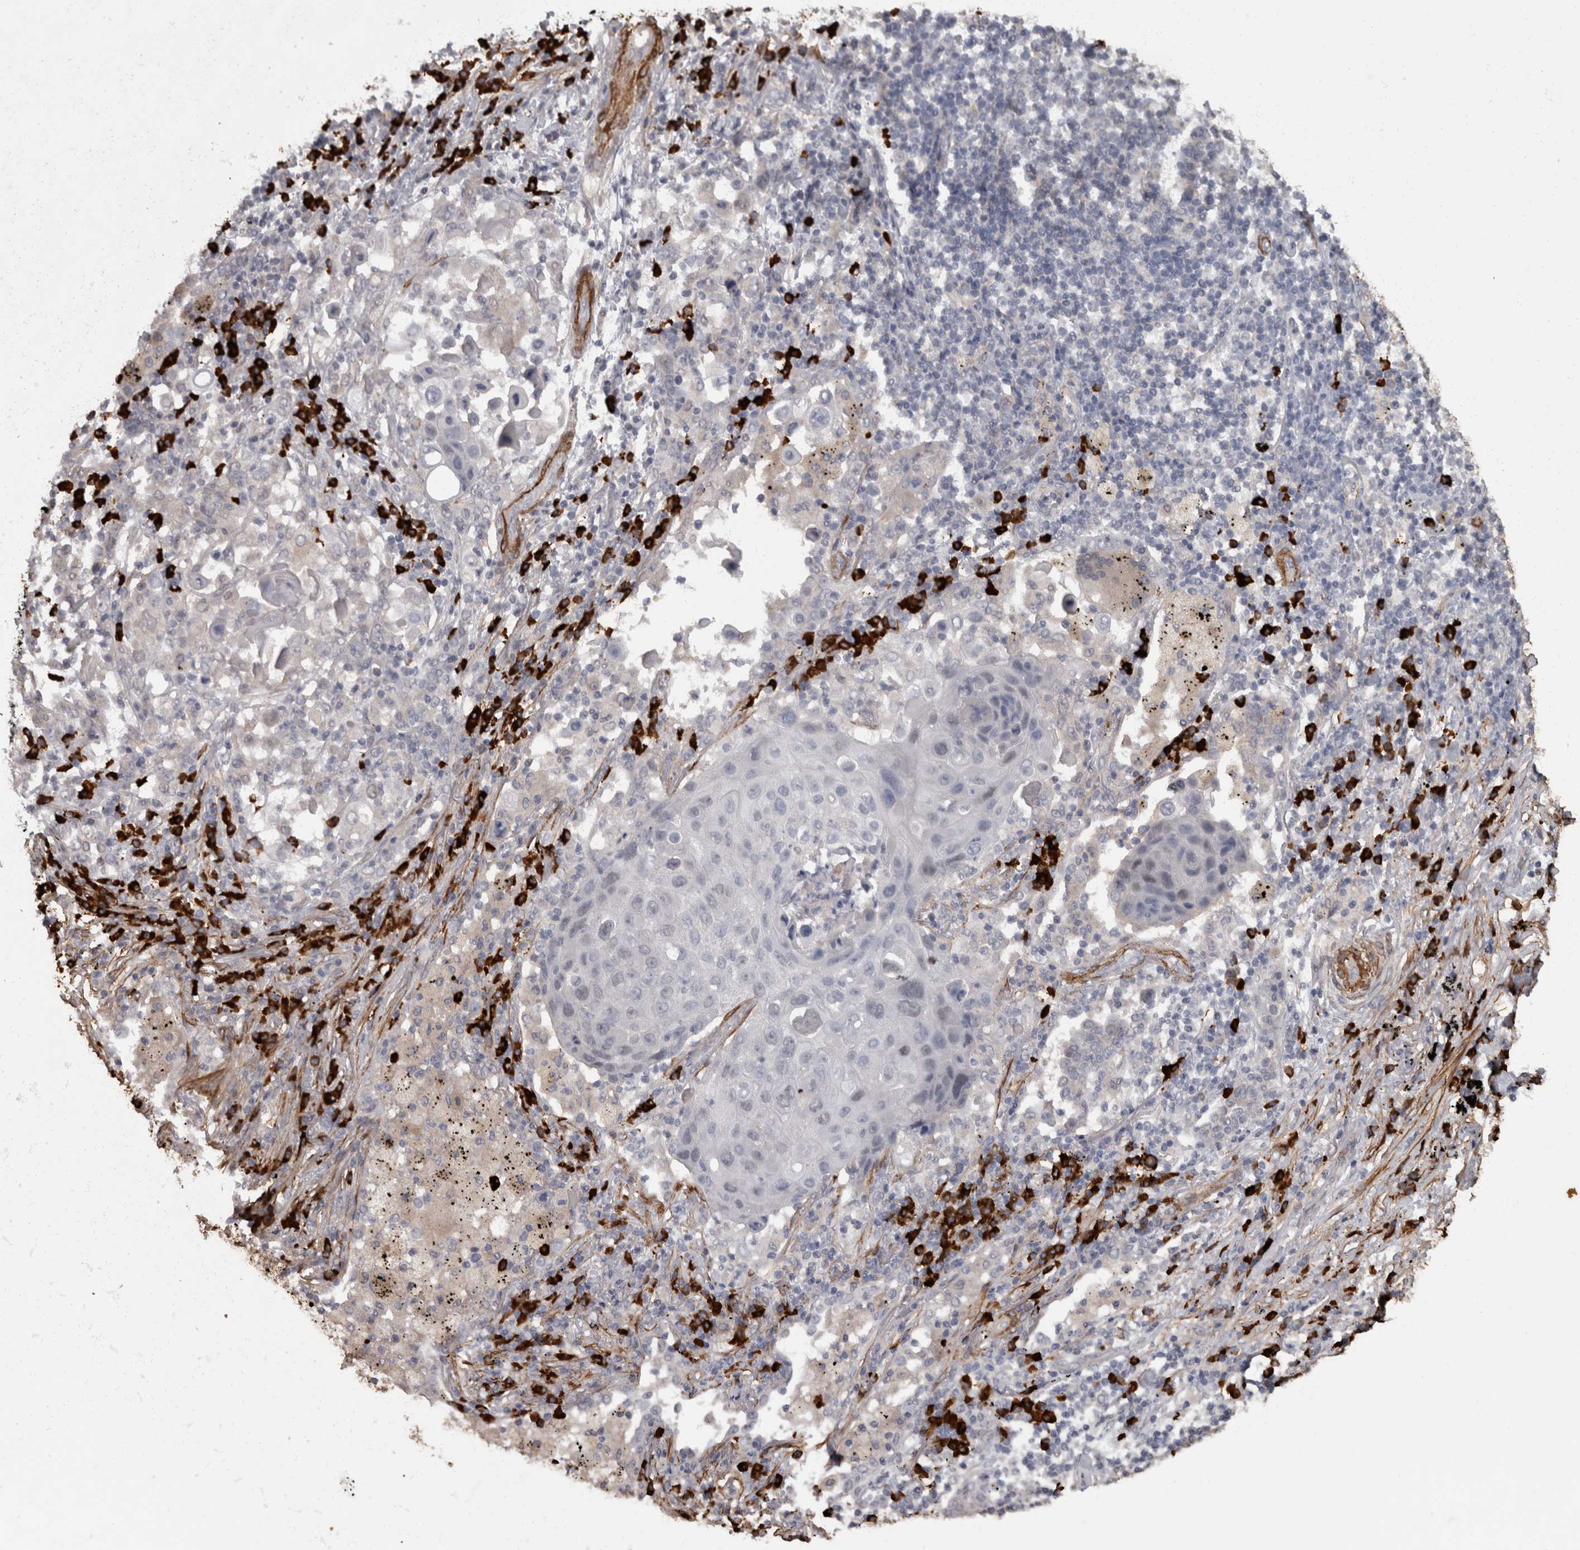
{"staining": {"intensity": "negative", "quantity": "none", "location": "none"}, "tissue": "lung cancer", "cell_type": "Tumor cells", "image_type": "cancer", "snomed": [{"axis": "morphology", "description": "Squamous cell carcinoma, NOS"}, {"axis": "topography", "description": "Lung"}], "caption": "Immunohistochemistry (IHC) of human lung cancer (squamous cell carcinoma) demonstrates no expression in tumor cells. (DAB (3,3'-diaminobenzidine) immunohistochemistry (IHC) with hematoxylin counter stain).", "gene": "MASTL", "patient": {"sex": "female", "age": 63}}